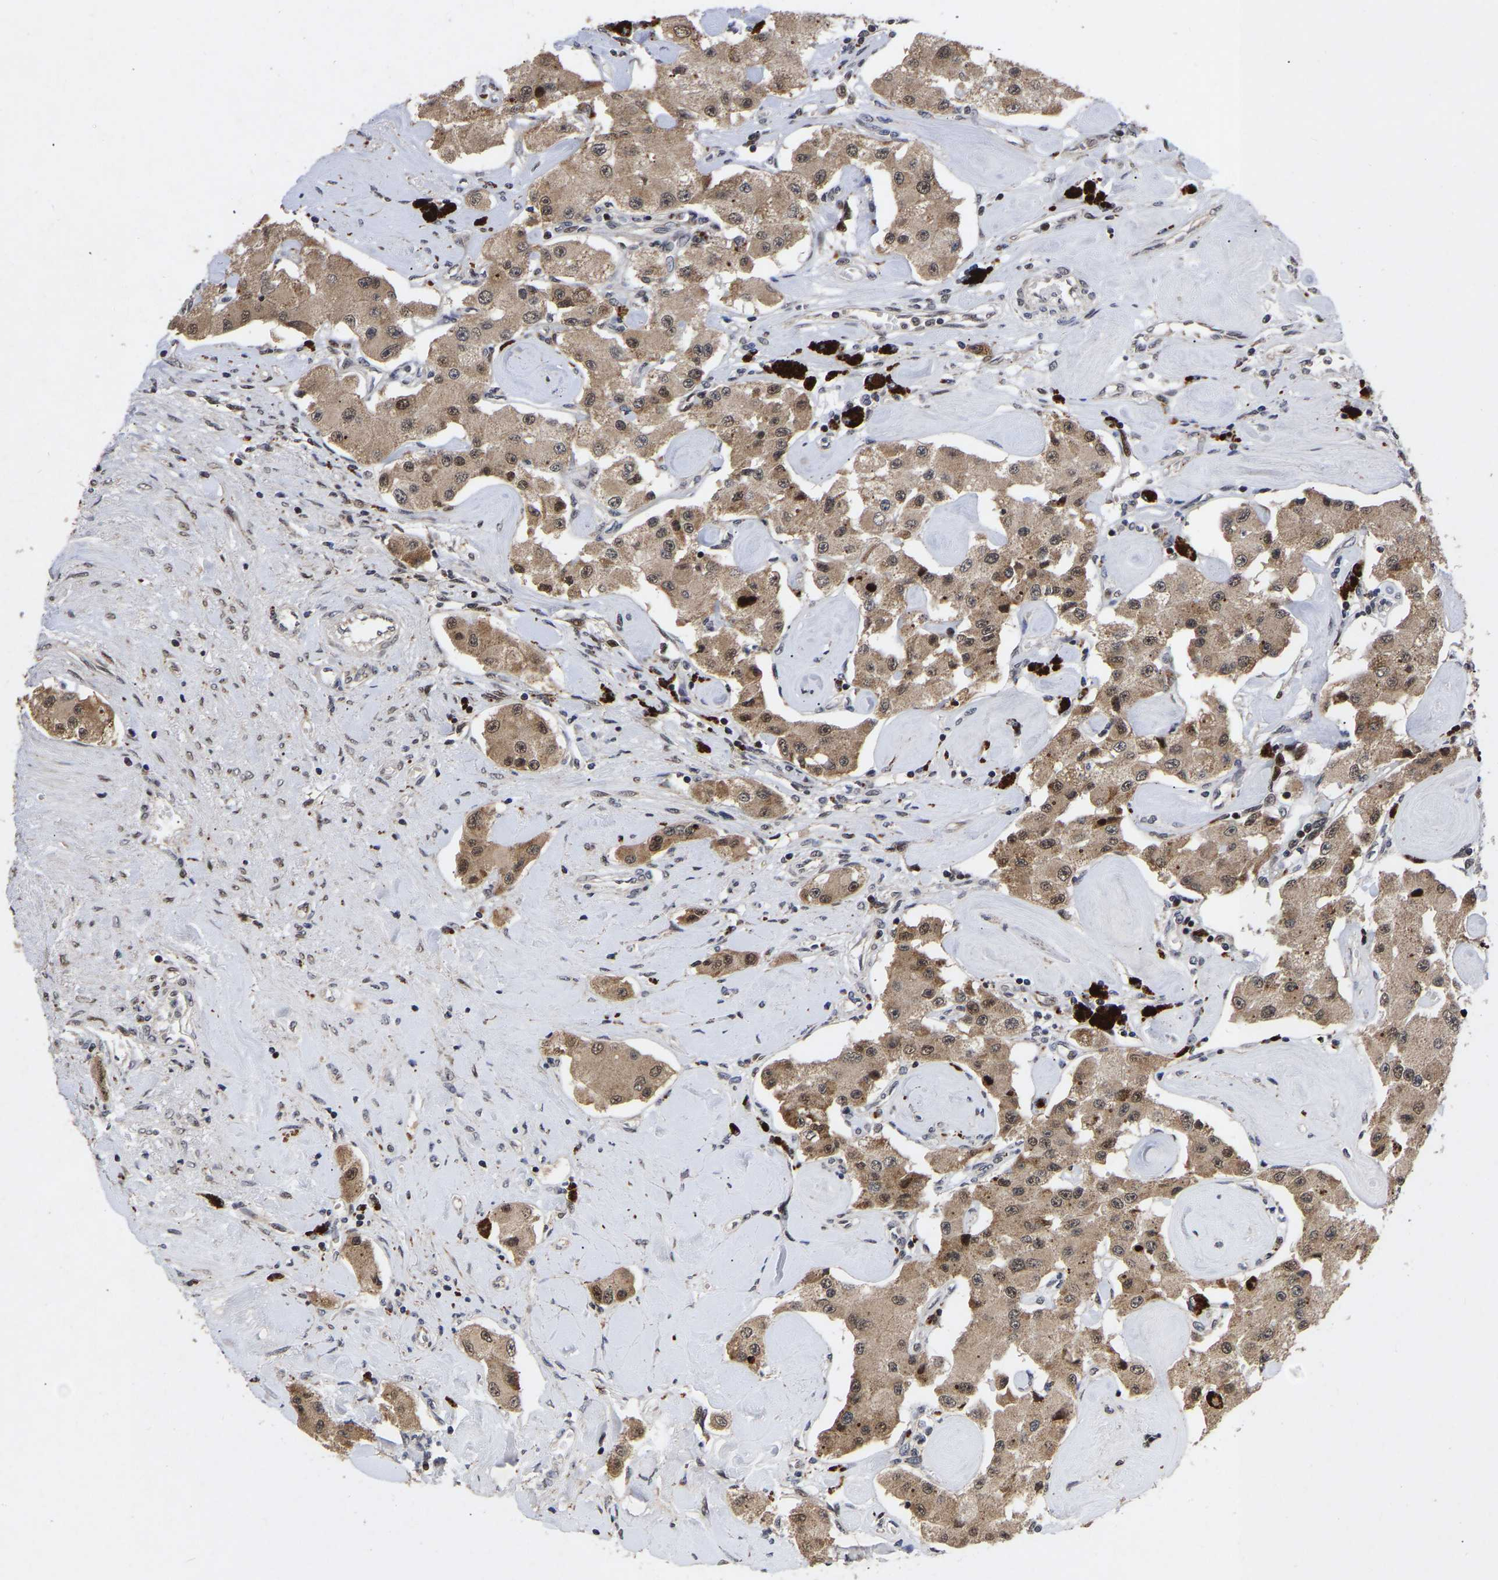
{"staining": {"intensity": "moderate", "quantity": ">75%", "location": "cytoplasmic/membranous,nuclear"}, "tissue": "carcinoid", "cell_type": "Tumor cells", "image_type": "cancer", "snomed": [{"axis": "morphology", "description": "Carcinoid, malignant, NOS"}, {"axis": "topography", "description": "Pancreas"}], "caption": "Immunohistochemistry histopathology image of neoplastic tissue: malignant carcinoid stained using immunohistochemistry (IHC) exhibits medium levels of moderate protein expression localized specifically in the cytoplasmic/membranous and nuclear of tumor cells, appearing as a cytoplasmic/membranous and nuclear brown color.", "gene": "JUNB", "patient": {"sex": "male", "age": 41}}